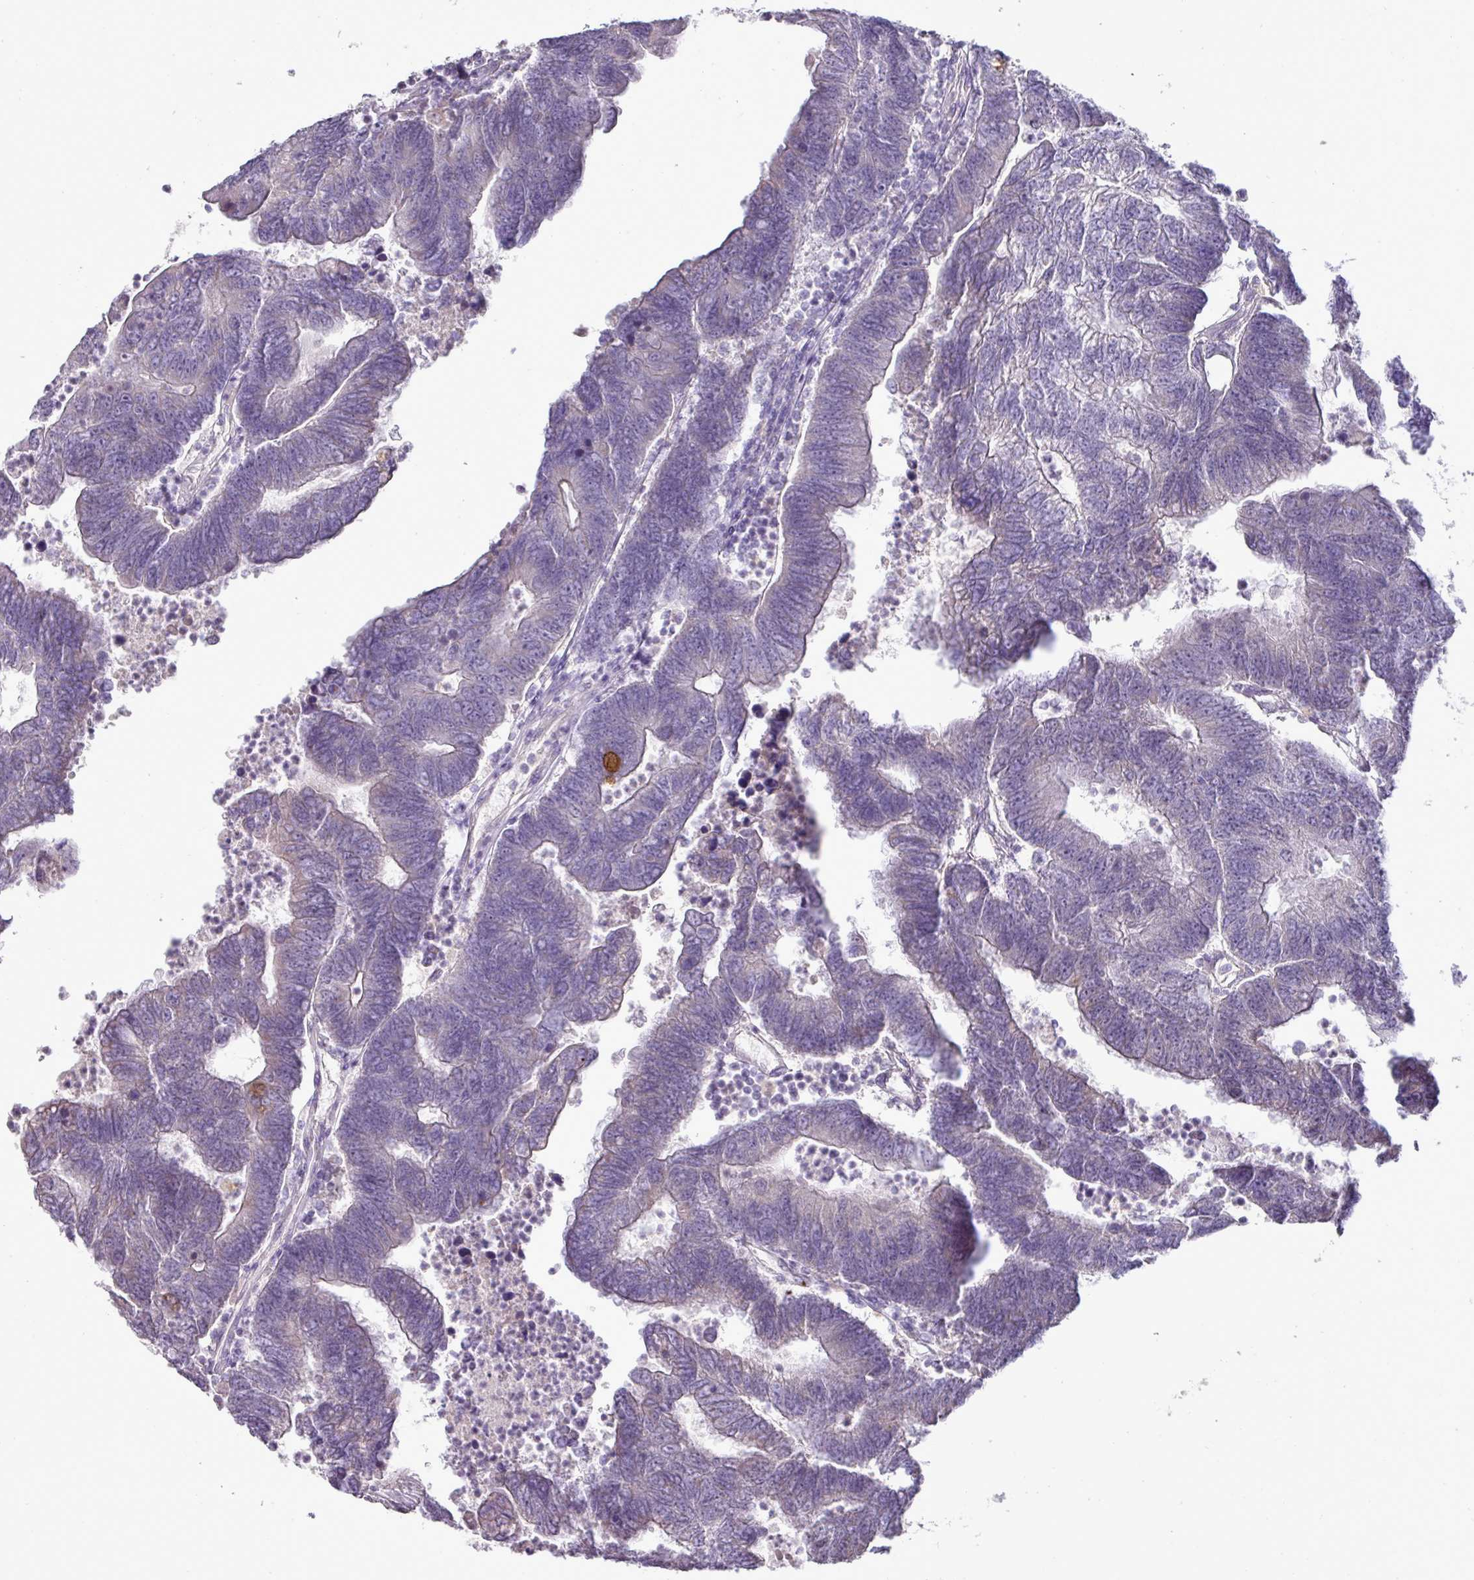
{"staining": {"intensity": "negative", "quantity": "none", "location": "none"}, "tissue": "colorectal cancer", "cell_type": "Tumor cells", "image_type": "cancer", "snomed": [{"axis": "morphology", "description": "Adenocarcinoma, NOS"}, {"axis": "topography", "description": "Colon"}], "caption": "Human colorectal cancer (adenocarcinoma) stained for a protein using immunohistochemistry (IHC) exhibits no staining in tumor cells.", "gene": "BRINP2", "patient": {"sex": "female", "age": 48}}